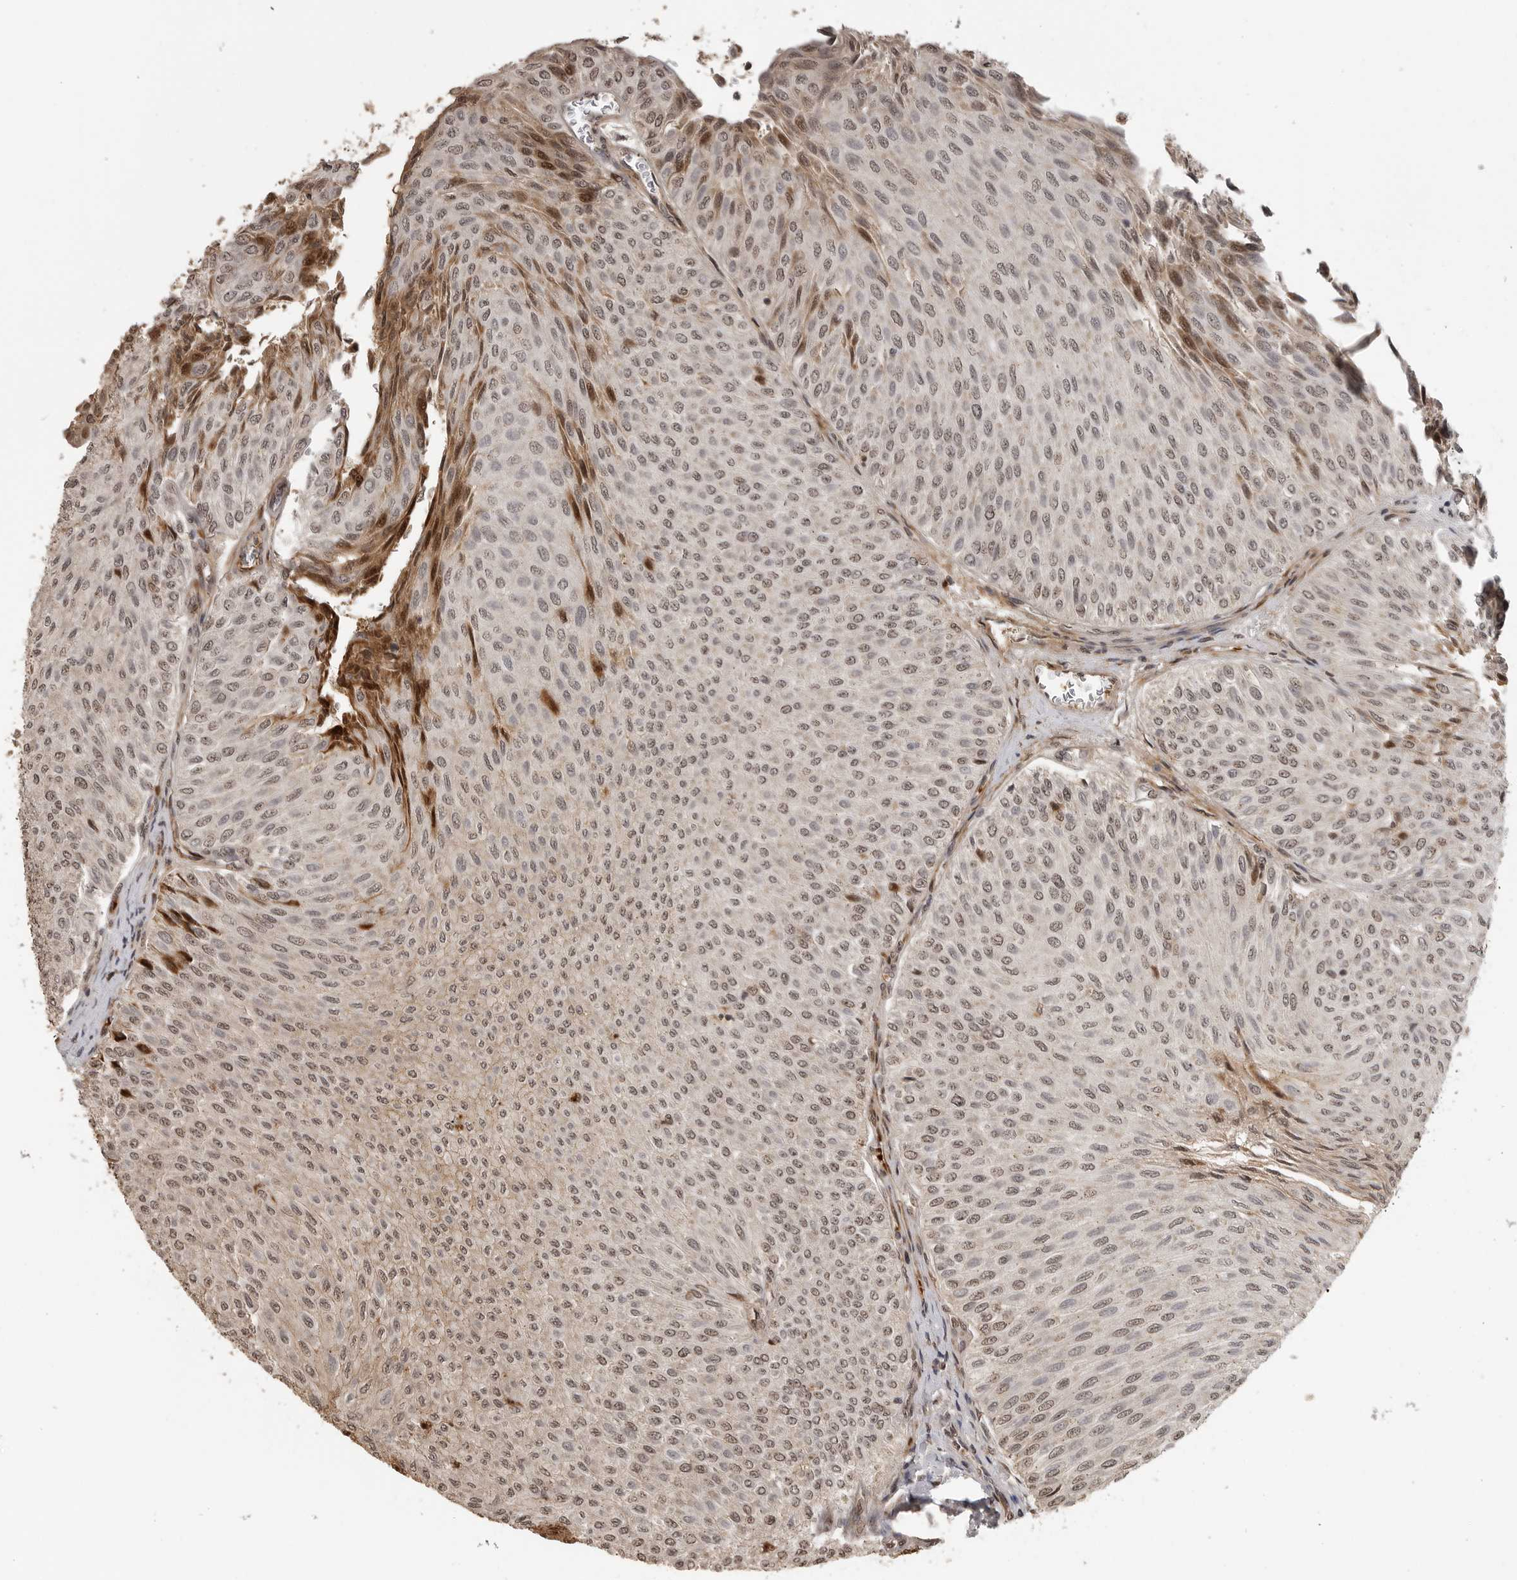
{"staining": {"intensity": "weak", "quantity": ">75%", "location": "nuclear"}, "tissue": "urothelial cancer", "cell_type": "Tumor cells", "image_type": "cancer", "snomed": [{"axis": "morphology", "description": "Urothelial carcinoma, Low grade"}, {"axis": "topography", "description": "Urinary bladder"}], "caption": "Weak nuclear protein positivity is identified in approximately >75% of tumor cells in urothelial cancer. Nuclei are stained in blue.", "gene": "CLOCK", "patient": {"sex": "male", "age": 78}}